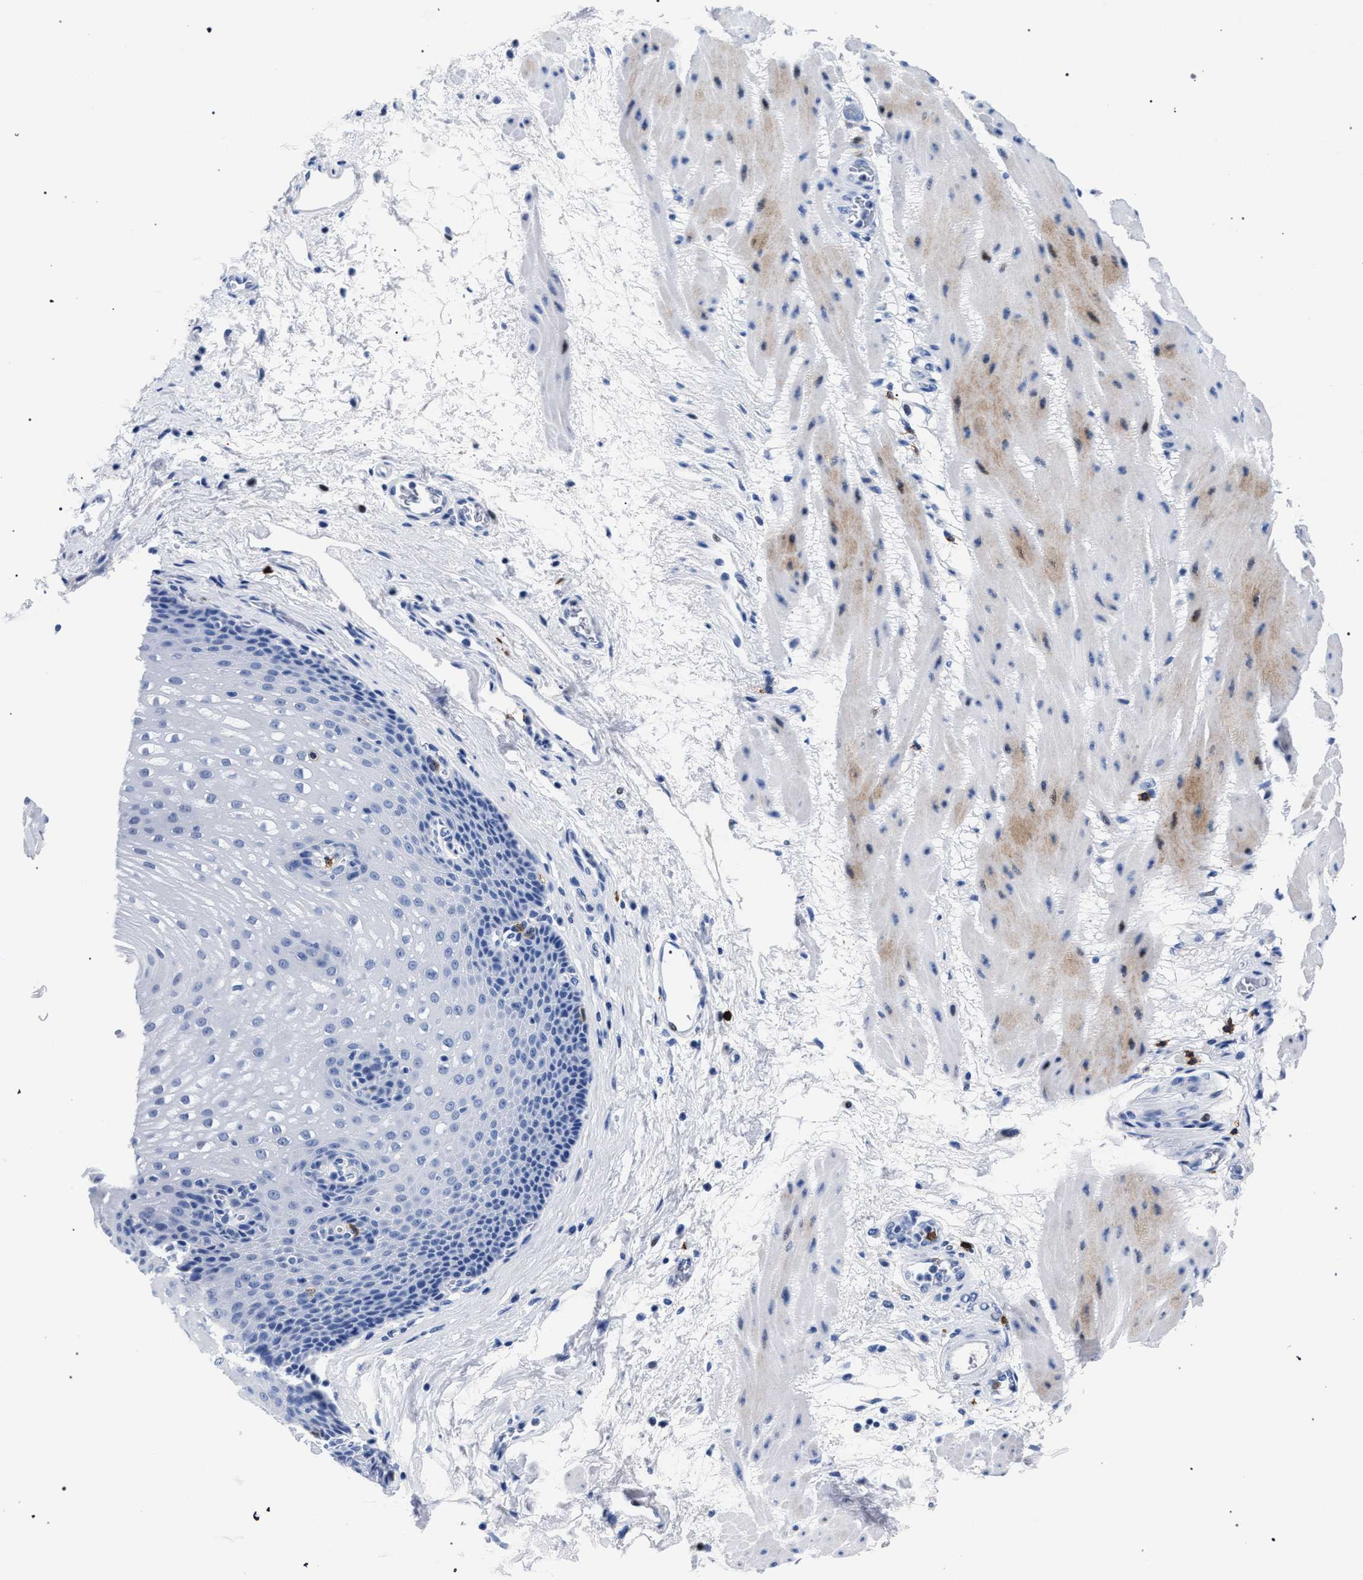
{"staining": {"intensity": "negative", "quantity": "none", "location": "none"}, "tissue": "esophagus", "cell_type": "Squamous epithelial cells", "image_type": "normal", "snomed": [{"axis": "morphology", "description": "Normal tissue, NOS"}, {"axis": "topography", "description": "Esophagus"}], "caption": "High power microscopy histopathology image of an immunohistochemistry histopathology image of benign esophagus, revealing no significant staining in squamous epithelial cells.", "gene": "KLRK1", "patient": {"sex": "male", "age": 48}}